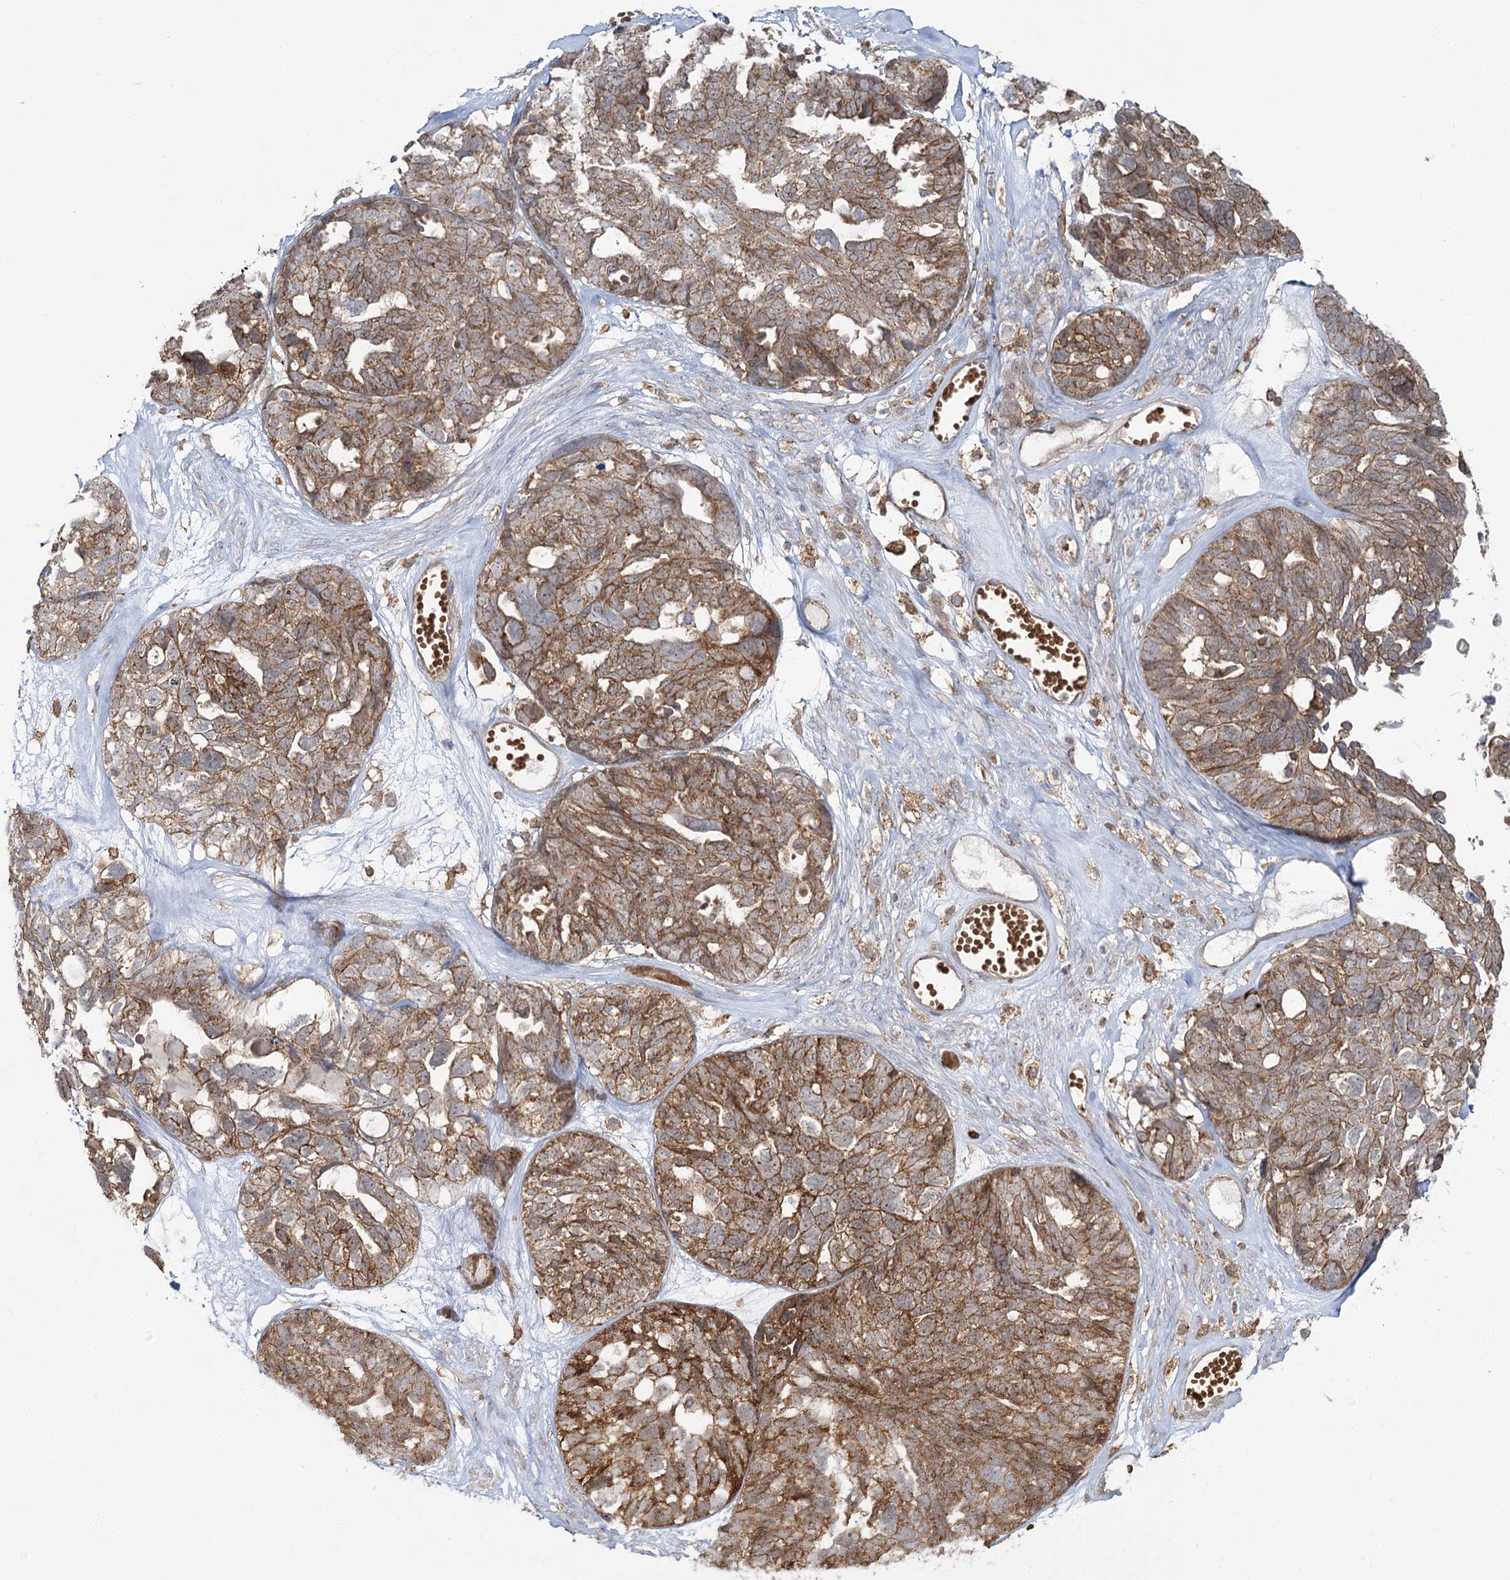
{"staining": {"intensity": "moderate", "quantity": ">75%", "location": "cytoplasmic/membranous"}, "tissue": "ovarian cancer", "cell_type": "Tumor cells", "image_type": "cancer", "snomed": [{"axis": "morphology", "description": "Cystadenocarcinoma, serous, NOS"}, {"axis": "topography", "description": "Ovary"}], "caption": "This micrograph demonstrates IHC staining of human ovarian cancer (serous cystadenocarcinoma), with medium moderate cytoplasmic/membranous staining in approximately >75% of tumor cells.", "gene": "PCBD2", "patient": {"sex": "female", "age": 79}}